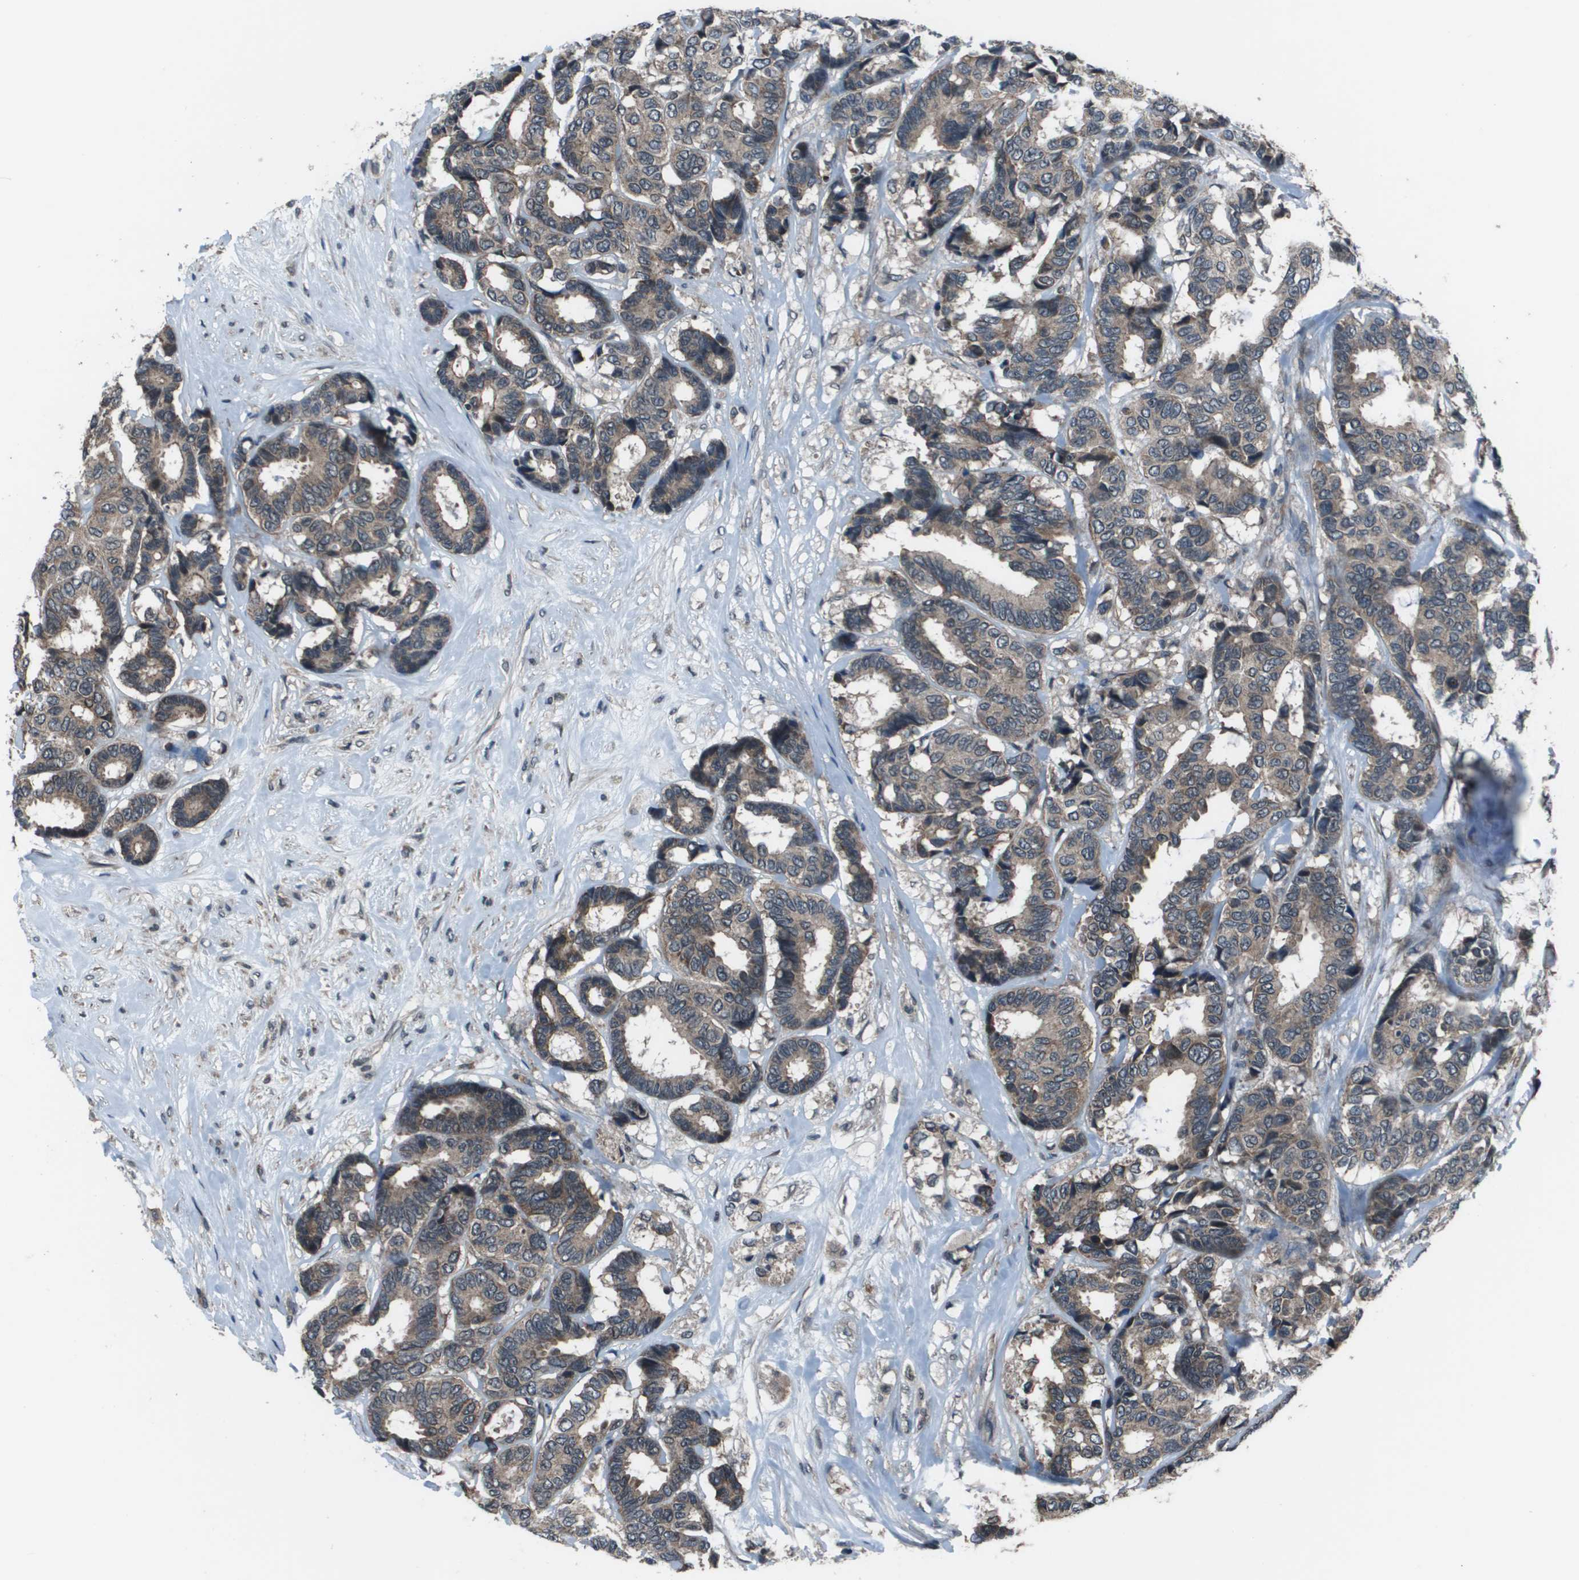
{"staining": {"intensity": "moderate", "quantity": ">75%", "location": "cytoplasmic/membranous"}, "tissue": "breast cancer", "cell_type": "Tumor cells", "image_type": "cancer", "snomed": [{"axis": "morphology", "description": "Duct carcinoma"}, {"axis": "topography", "description": "Breast"}], "caption": "Human breast cancer (intraductal carcinoma) stained for a protein (brown) demonstrates moderate cytoplasmic/membranous positive expression in approximately >75% of tumor cells.", "gene": "PPFIA1", "patient": {"sex": "female", "age": 87}}